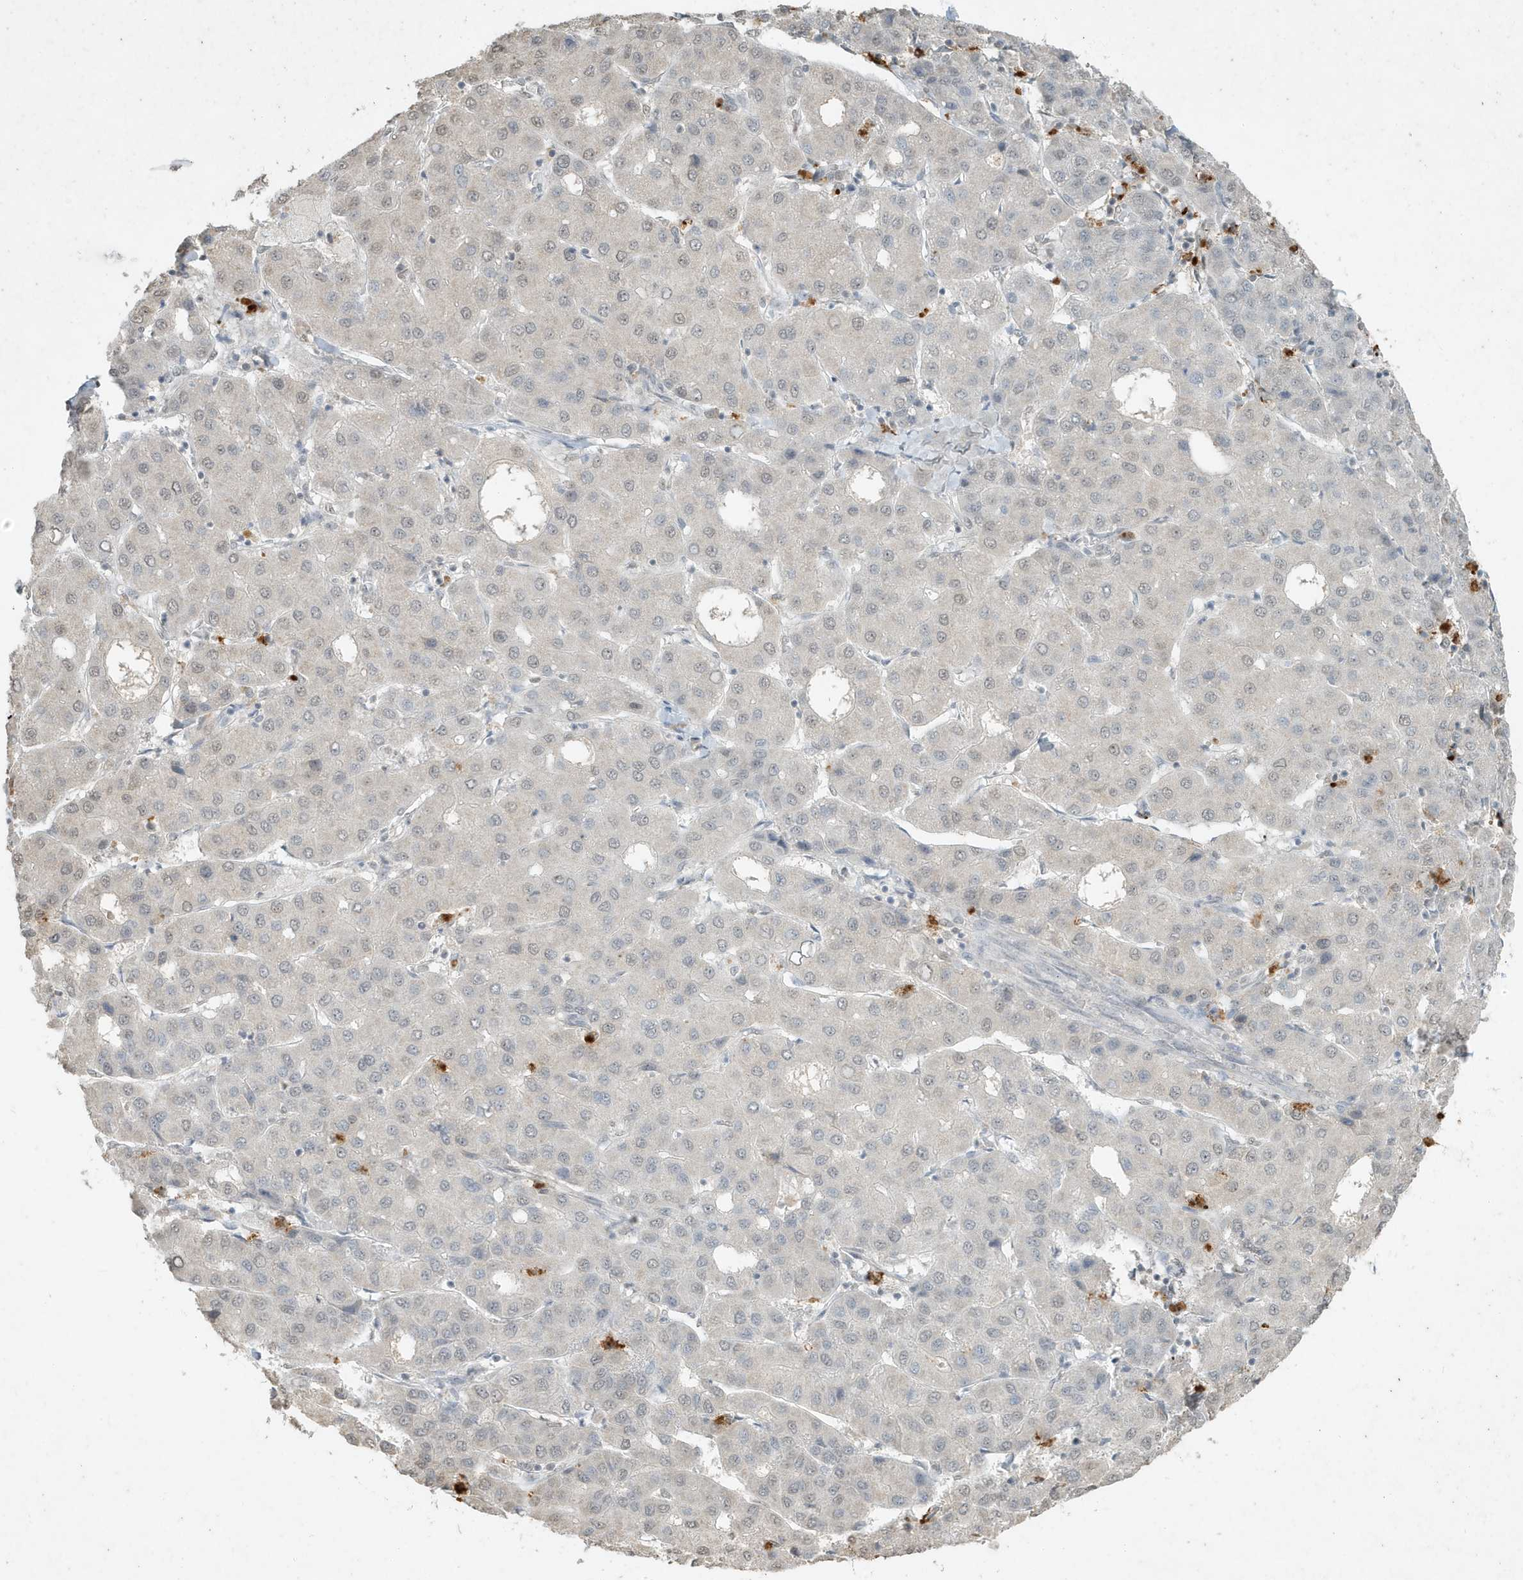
{"staining": {"intensity": "negative", "quantity": "none", "location": "none"}, "tissue": "liver cancer", "cell_type": "Tumor cells", "image_type": "cancer", "snomed": [{"axis": "morphology", "description": "Carcinoma, Hepatocellular, NOS"}, {"axis": "topography", "description": "Liver"}], "caption": "The image displays no significant expression in tumor cells of liver cancer (hepatocellular carcinoma).", "gene": "DEFA1", "patient": {"sex": "male", "age": 65}}